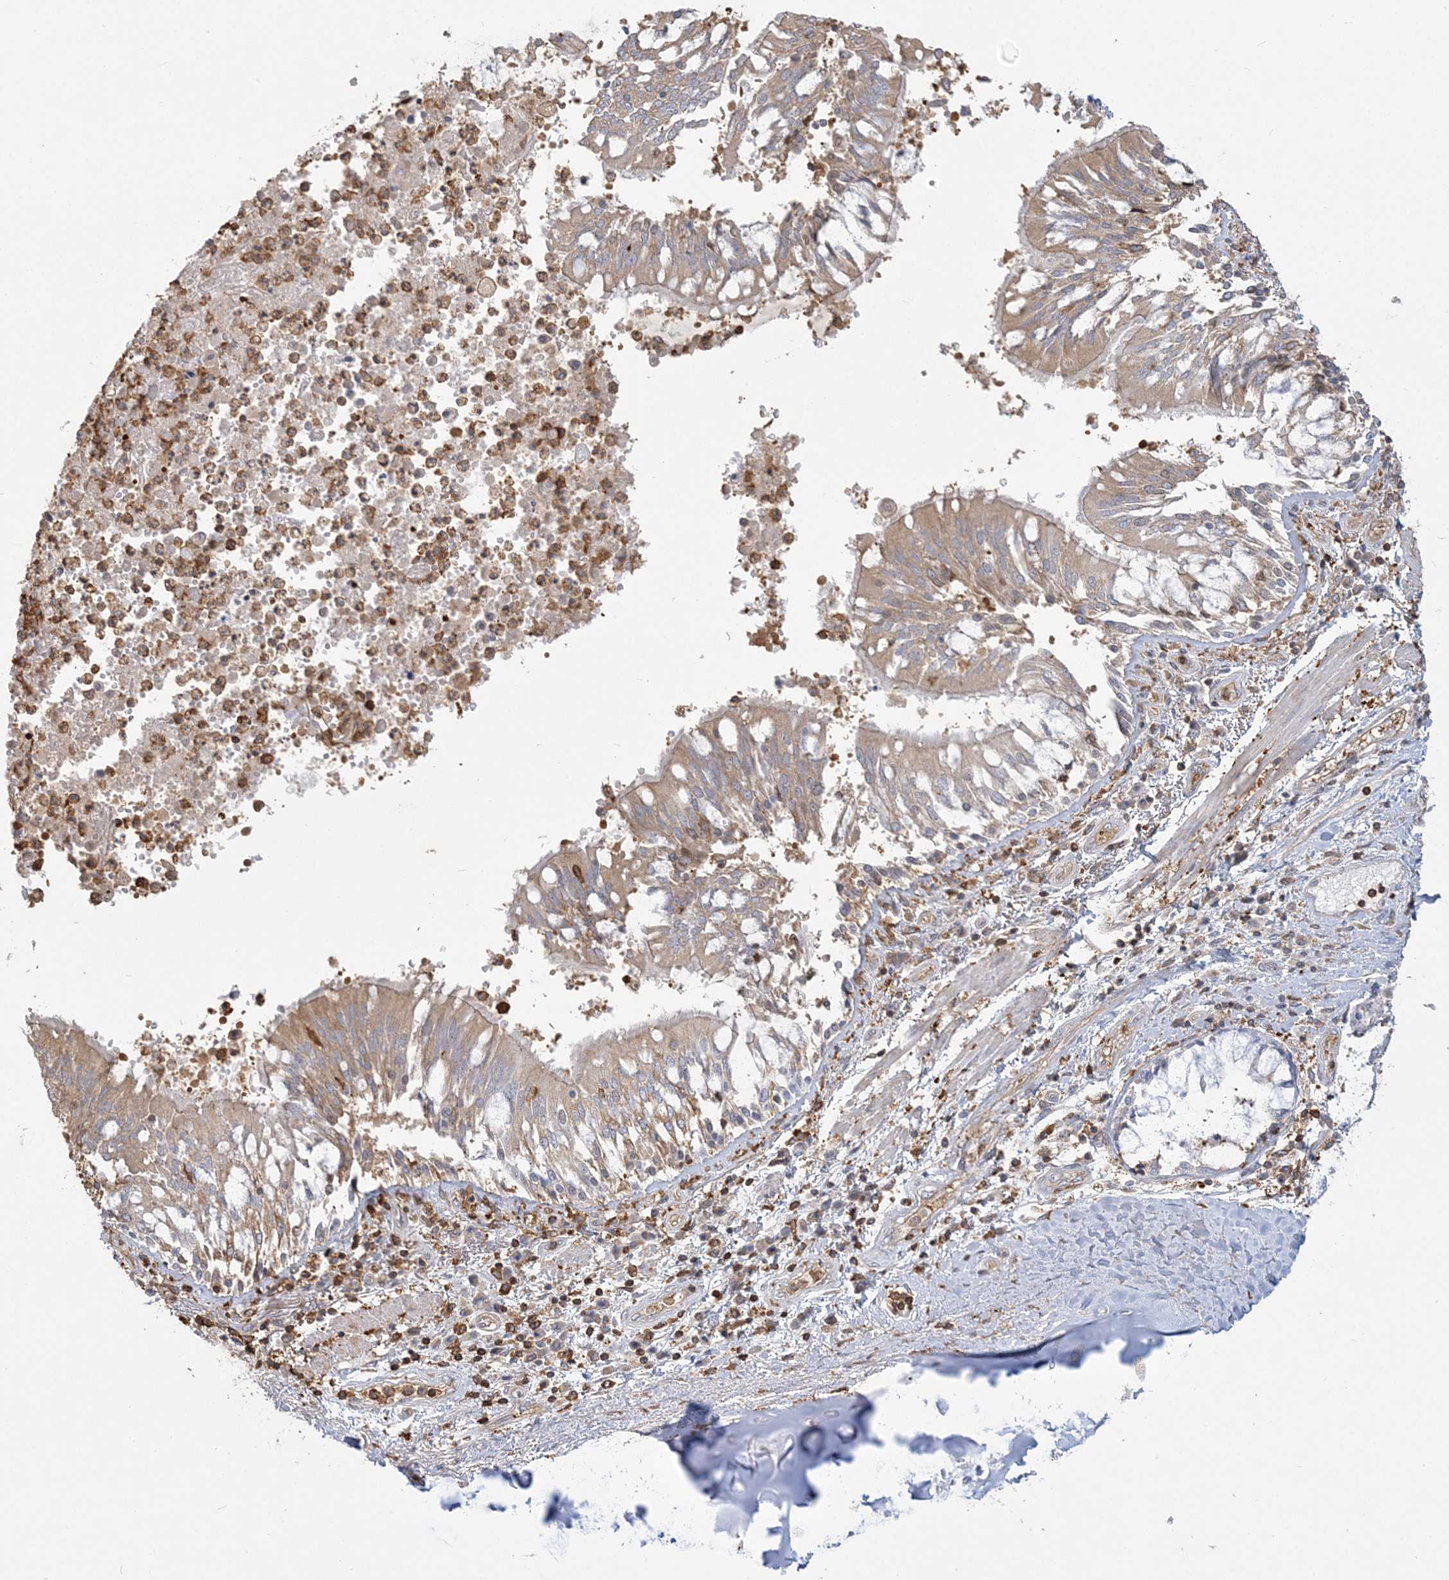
{"staining": {"intensity": "negative", "quantity": "none", "location": "none"}, "tissue": "soft tissue", "cell_type": "Chondrocytes", "image_type": "normal", "snomed": [{"axis": "morphology", "description": "Normal tissue, NOS"}, {"axis": "topography", "description": "Cartilage tissue"}, {"axis": "topography", "description": "Bronchus"}, {"axis": "topography", "description": "Lung"}, {"axis": "topography", "description": "Peripheral nerve tissue"}], "caption": "This is a histopathology image of immunohistochemistry staining of normal soft tissue, which shows no expression in chondrocytes.", "gene": "ANKS1A", "patient": {"sex": "female", "age": 49}}